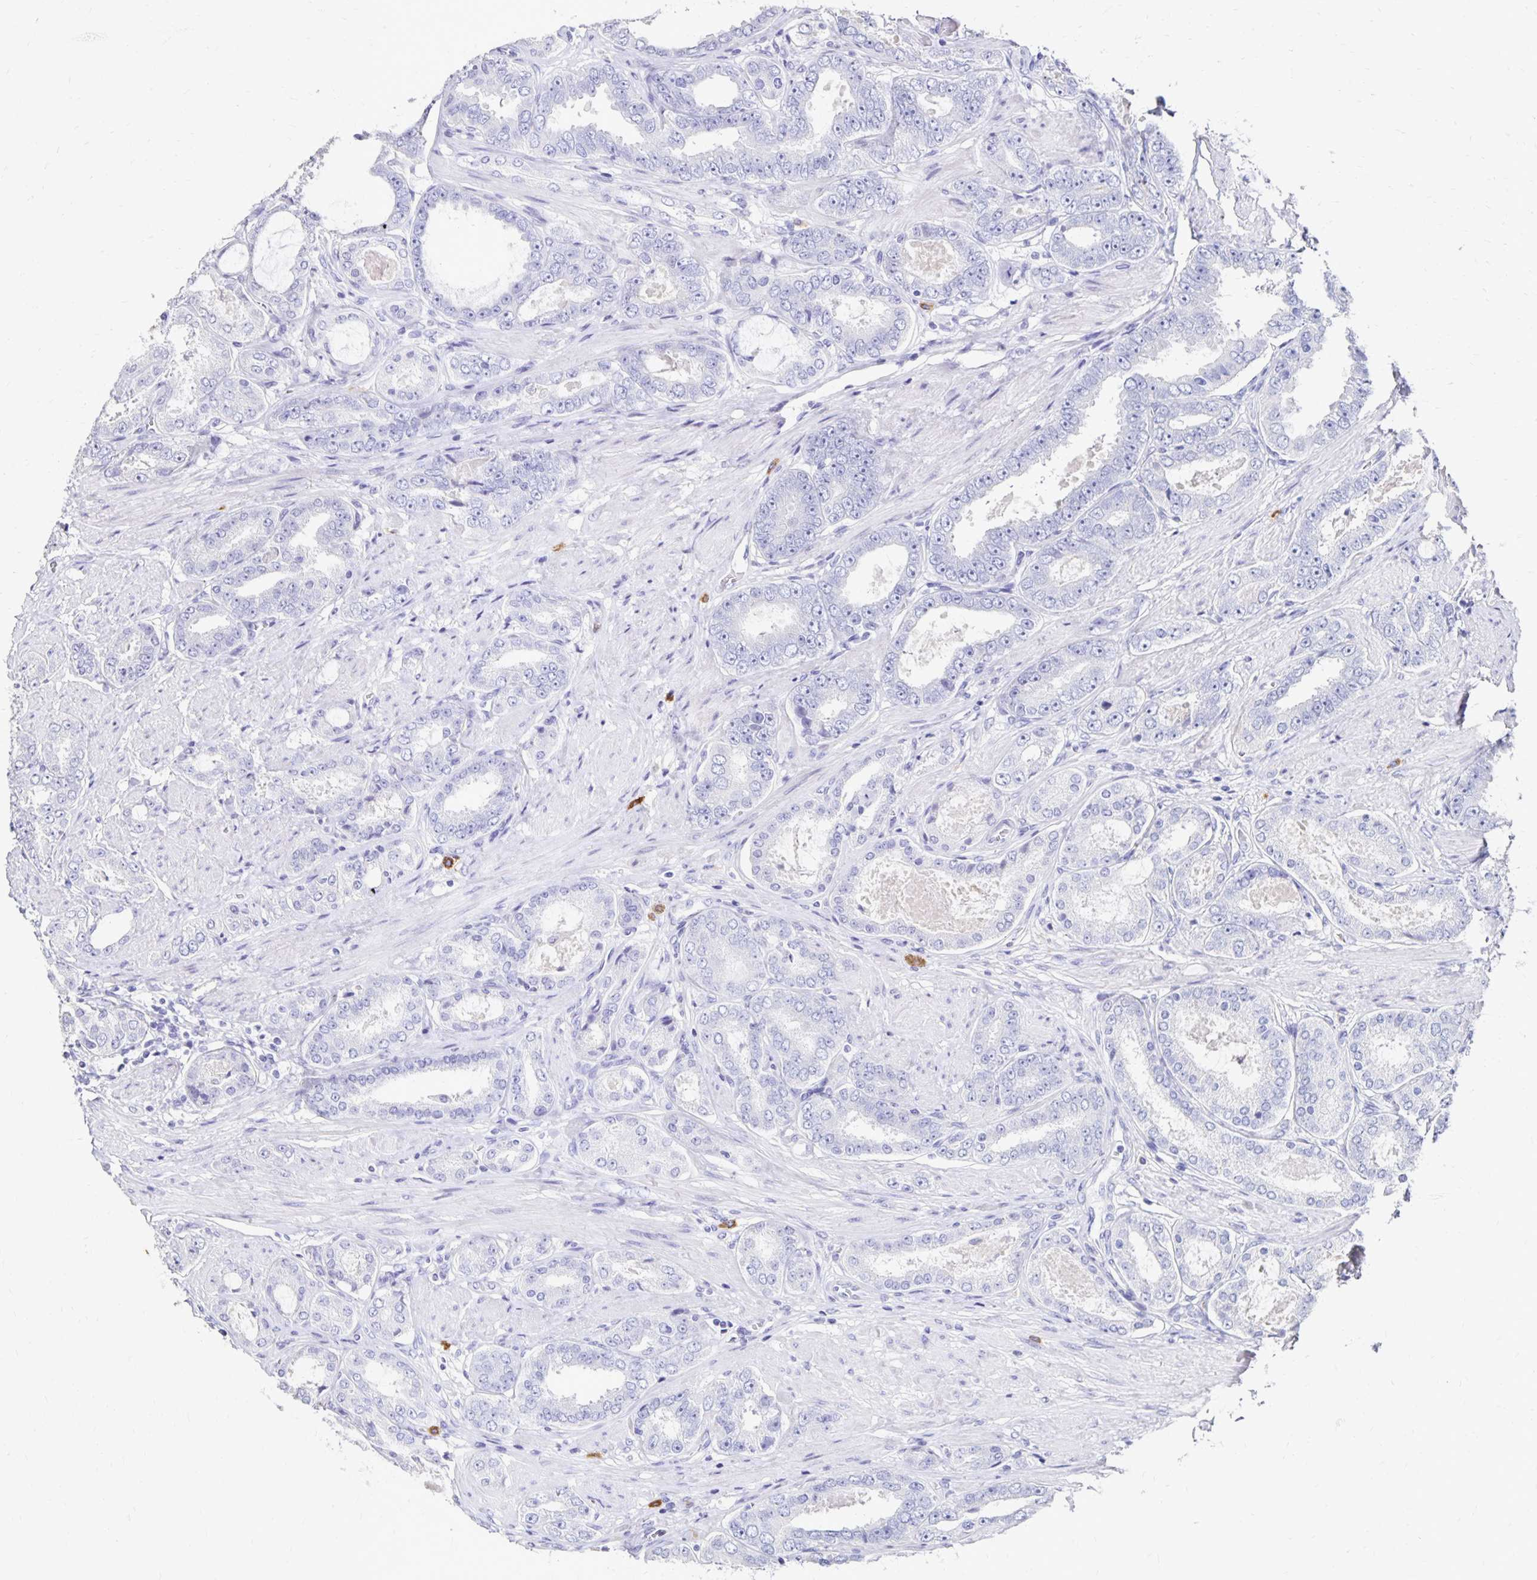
{"staining": {"intensity": "negative", "quantity": "none", "location": "none"}, "tissue": "prostate cancer", "cell_type": "Tumor cells", "image_type": "cancer", "snomed": [{"axis": "morphology", "description": "Adenocarcinoma, High grade"}, {"axis": "topography", "description": "Prostate"}], "caption": "The micrograph displays no significant positivity in tumor cells of prostate adenocarcinoma (high-grade). (DAB (3,3'-diaminobenzidine) immunohistochemistry (IHC) with hematoxylin counter stain).", "gene": "DYNLT4", "patient": {"sex": "male", "age": 63}}